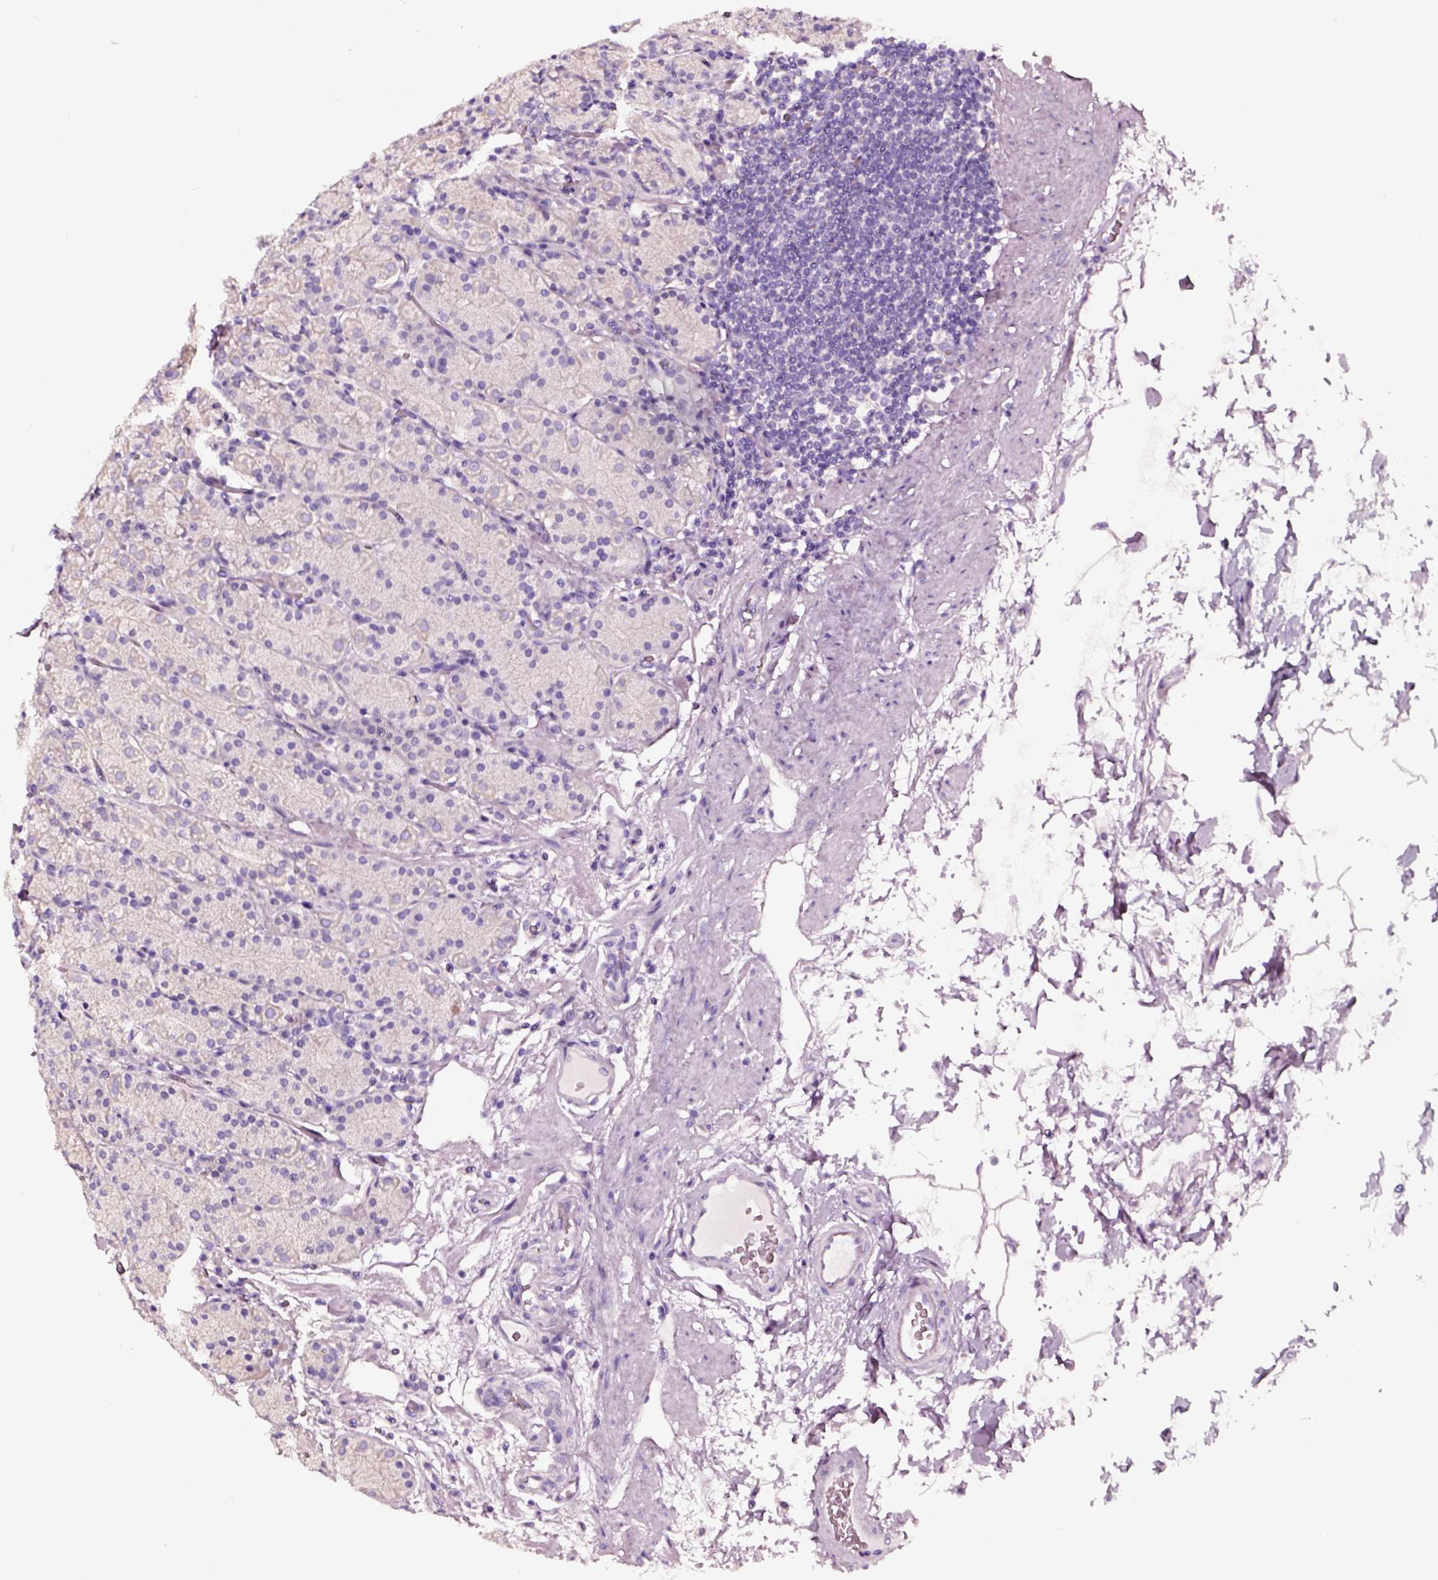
{"staining": {"intensity": "negative", "quantity": "none", "location": "none"}, "tissue": "stomach", "cell_type": "Glandular cells", "image_type": "normal", "snomed": [{"axis": "morphology", "description": "Normal tissue, NOS"}, {"axis": "topography", "description": "Stomach, upper"}, {"axis": "topography", "description": "Stomach"}], "caption": "High power microscopy photomicrograph of an immunohistochemistry histopathology image of benign stomach, revealing no significant staining in glandular cells.", "gene": "AADAT", "patient": {"sex": "male", "age": 62}}